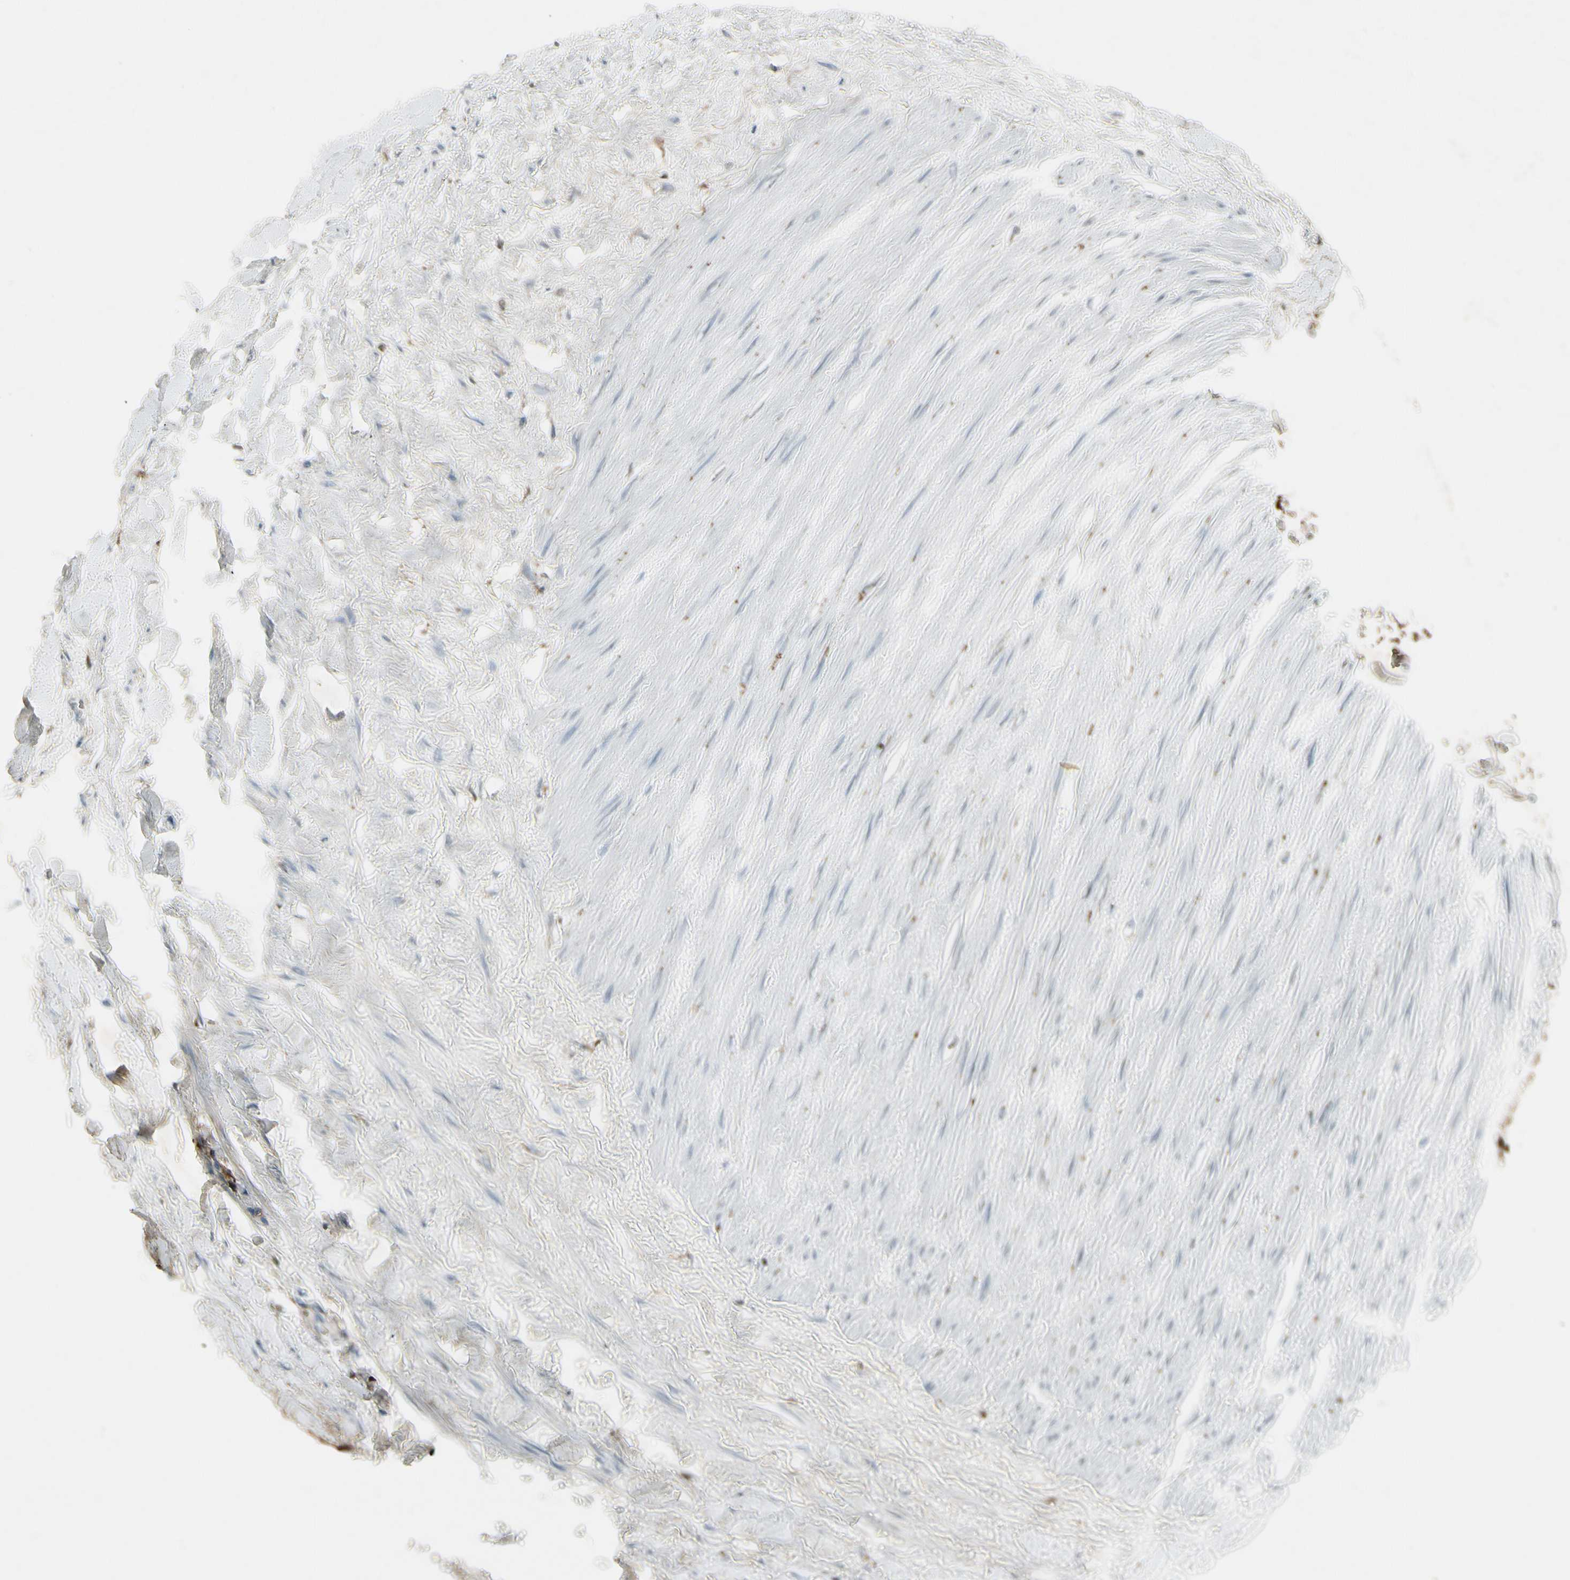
{"staining": {"intensity": "moderate", "quantity": ">75%", "location": "cytoplasmic/membranous"}, "tissue": "adipose tissue", "cell_type": "Adipocytes", "image_type": "normal", "snomed": [{"axis": "morphology", "description": "Normal tissue, NOS"}, {"axis": "topography", "description": "Adipose tissue"}, {"axis": "topography", "description": "Peripheral nerve tissue"}], "caption": "Immunohistochemical staining of benign adipose tissue demonstrates moderate cytoplasmic/membranous protein positivity in about >75% of adipocytes.", "gene": "IGHM", "patient": {"sex": "male", "age": 52}}